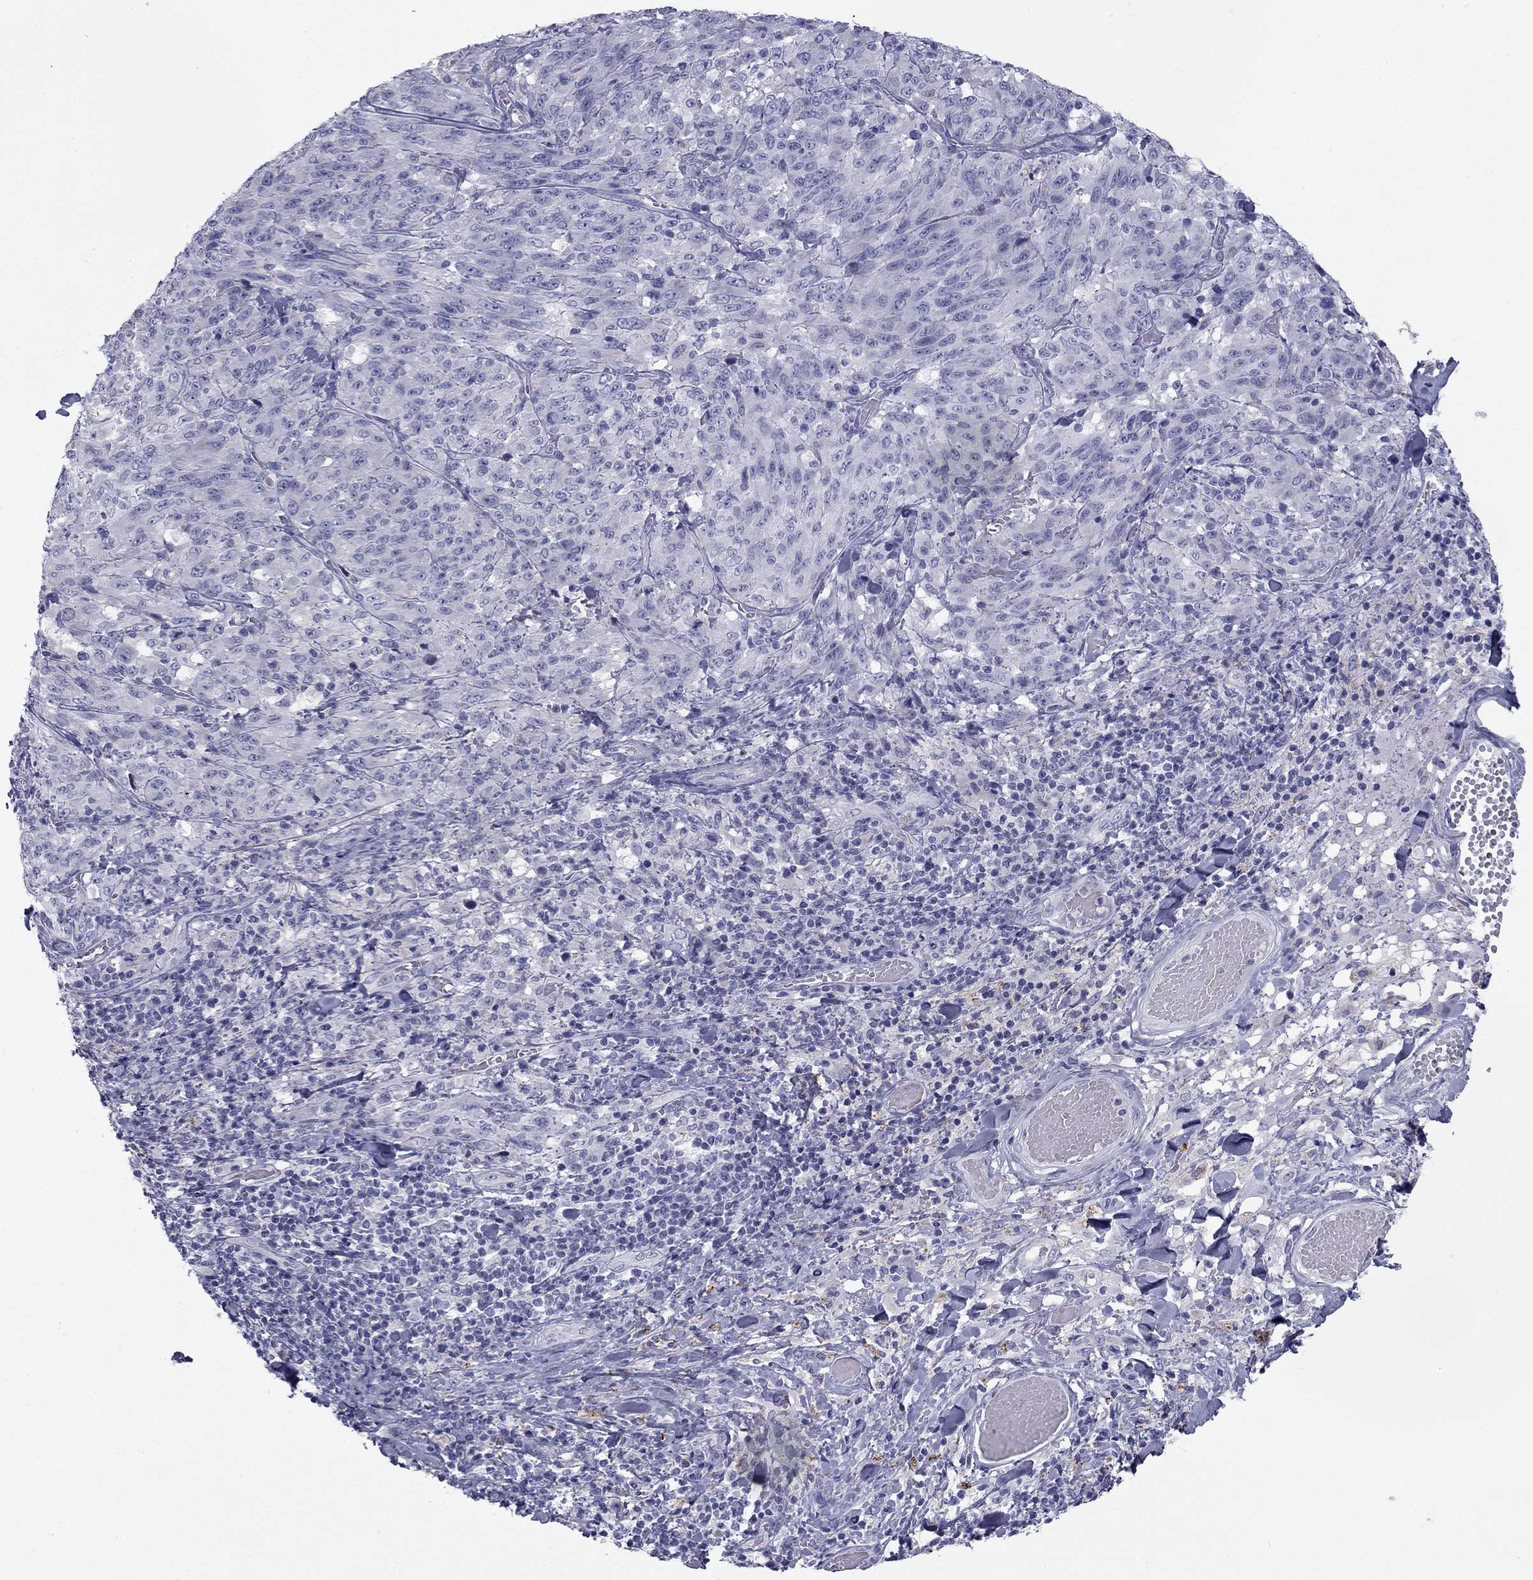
{"staining": {"intensity": "negative", "quantity": "none", "location": "none"}, "tissue": "melanoma", "cell_type": "Tumor cells", "image_type": "cancer", "snomed": [{"axis": "morphology", "description": "Malignant melanoma, NOS"}, {"axis": "topography", "description": "Skin"}], "caption": "Tumor cells are negative for protein expression in human melanoma.", "gene": "CLPSL2", "patient": {"sex": "female", "age": 91}}